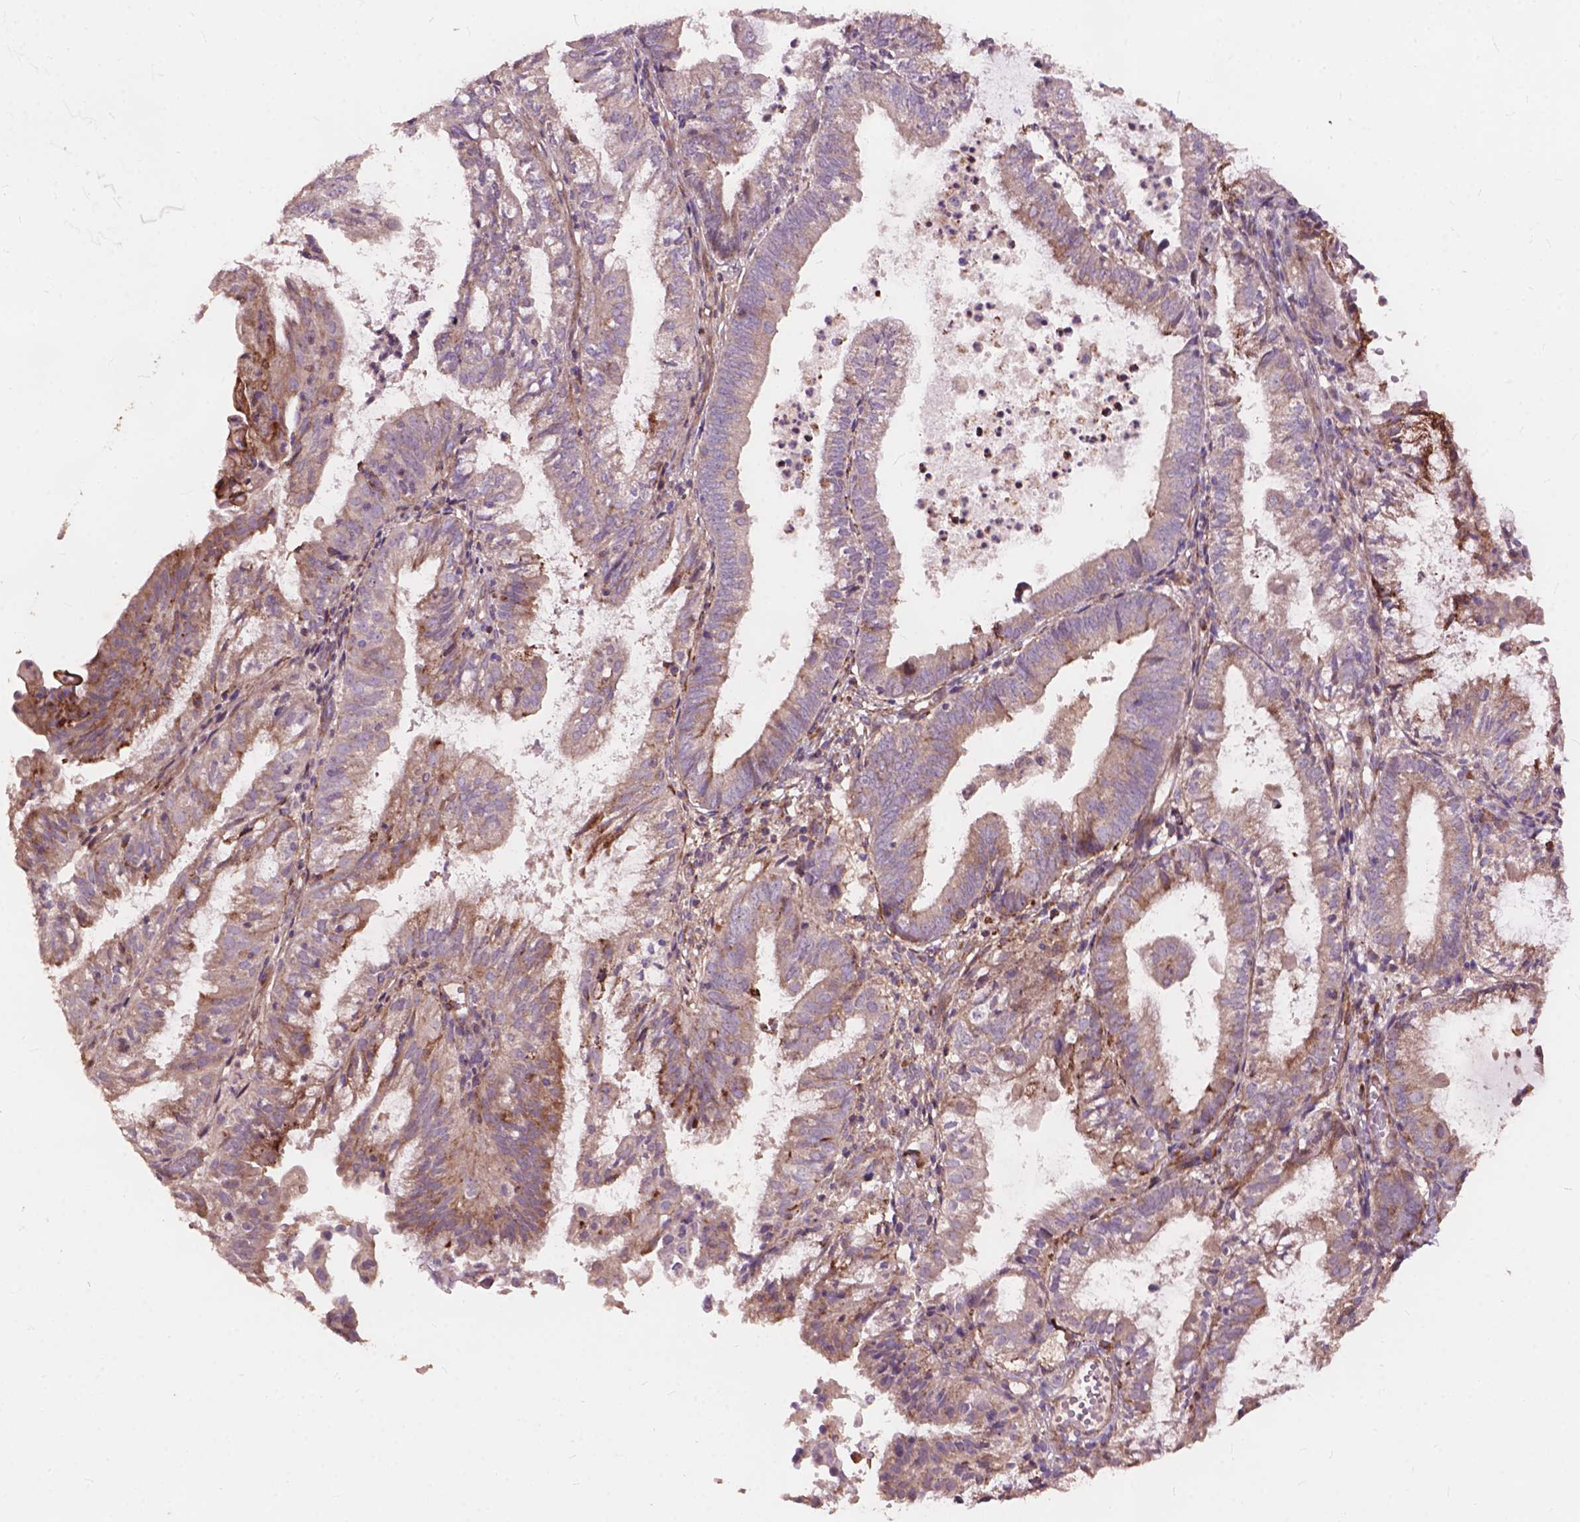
{"staining": {"intensity": "weak", "quantity": "25%-75%", "location": "cytoplasmic/membranous"}, "tissue": "endometrial cancer", "cell_type": "Tumor cells", "image_type": "cancer", "snomed": [{"axis": "morphology", "description": "Adenocarcinoma, NOS"}, {"axis": "topography", "description": "Endometrium"}], "caption": "The image reveals a brown stain indicating the presence of a protein in the cytoplasmic/membranous of tumor cells in endometrial cancer.", "gene": "FNIP1", "patient": {"sex": "female", "age": 55}}